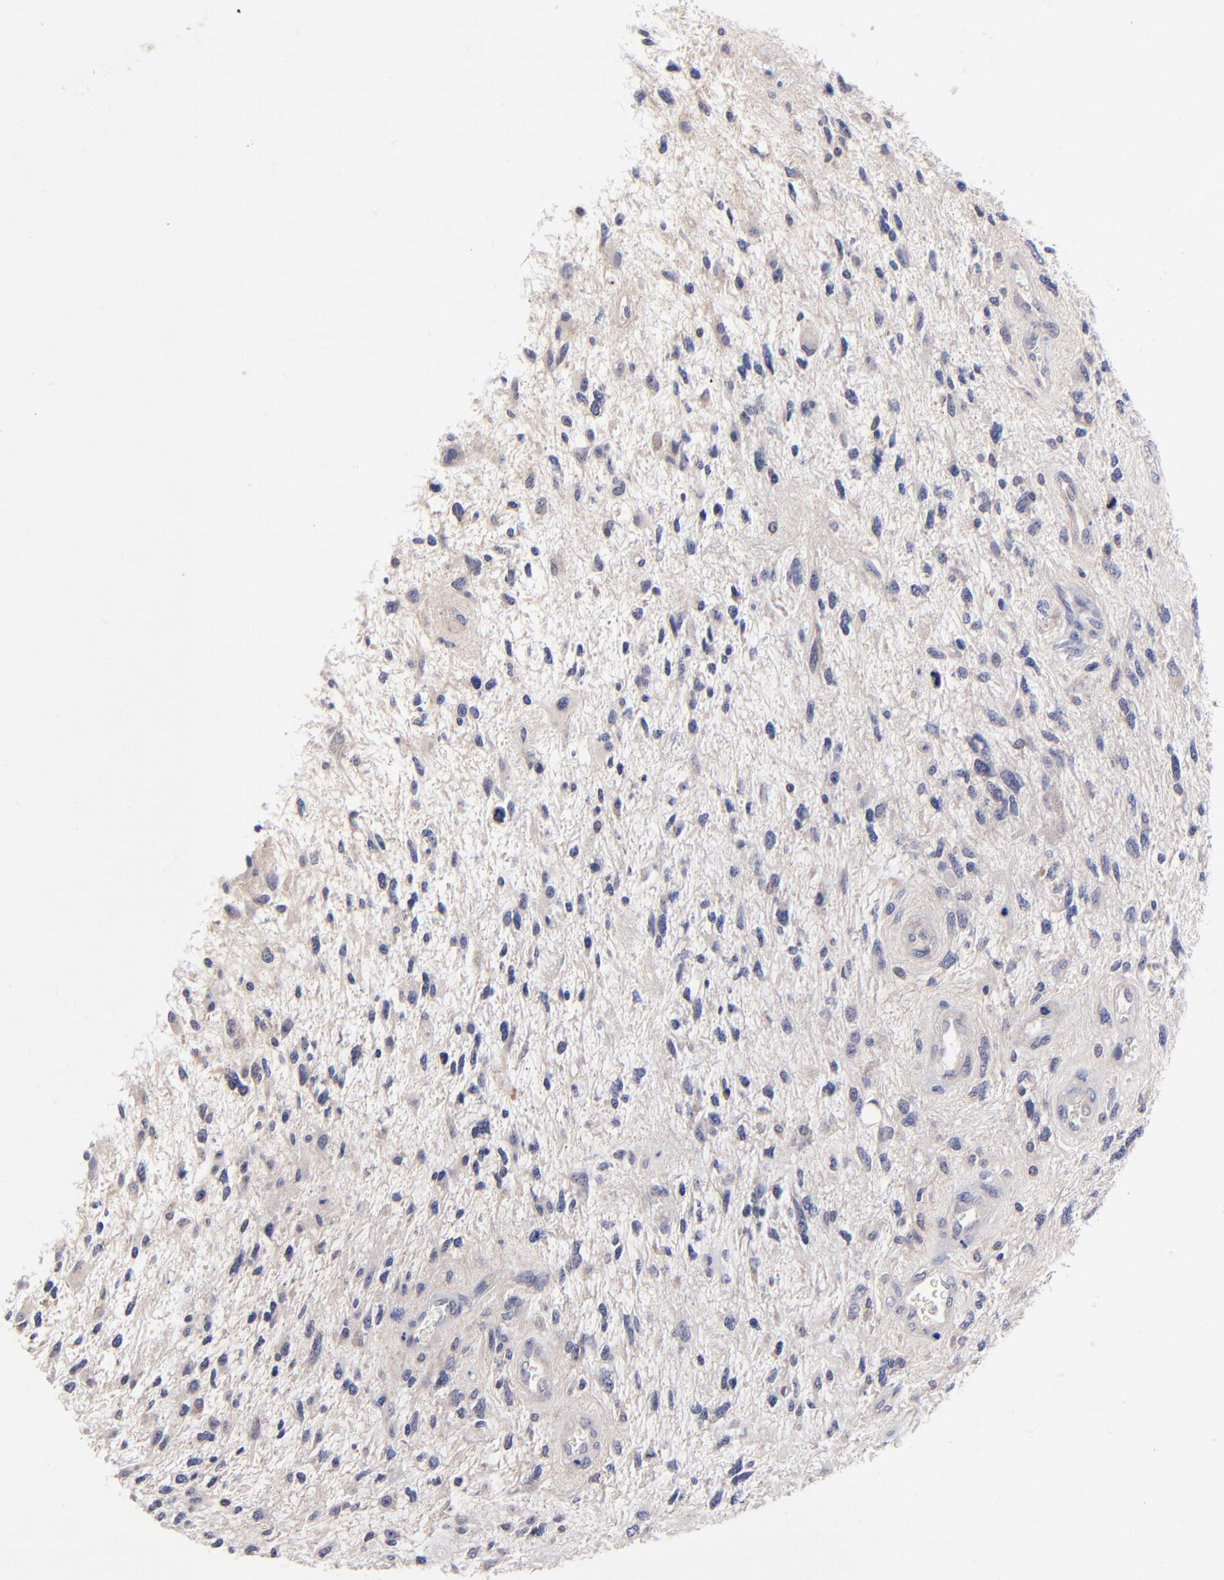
{"staining": {"intensity": "negative", "quantity": "none", "location": "none"}, "tissue": "glioma", "cell_type": "Tumor cells", "image_type": "cancer", "snomed": [{"axis": "morphology", "description": "Glioma, malignant, High grade"}, {"axis": "topography", "description": "Brain"}], "caption": "Malignant glioma (high-grade) was stained to show a protein in brown. There is no significant expression in tumor cells.", "gene": "FBXO8", "patient": {"sex": "female", "age": 60}}